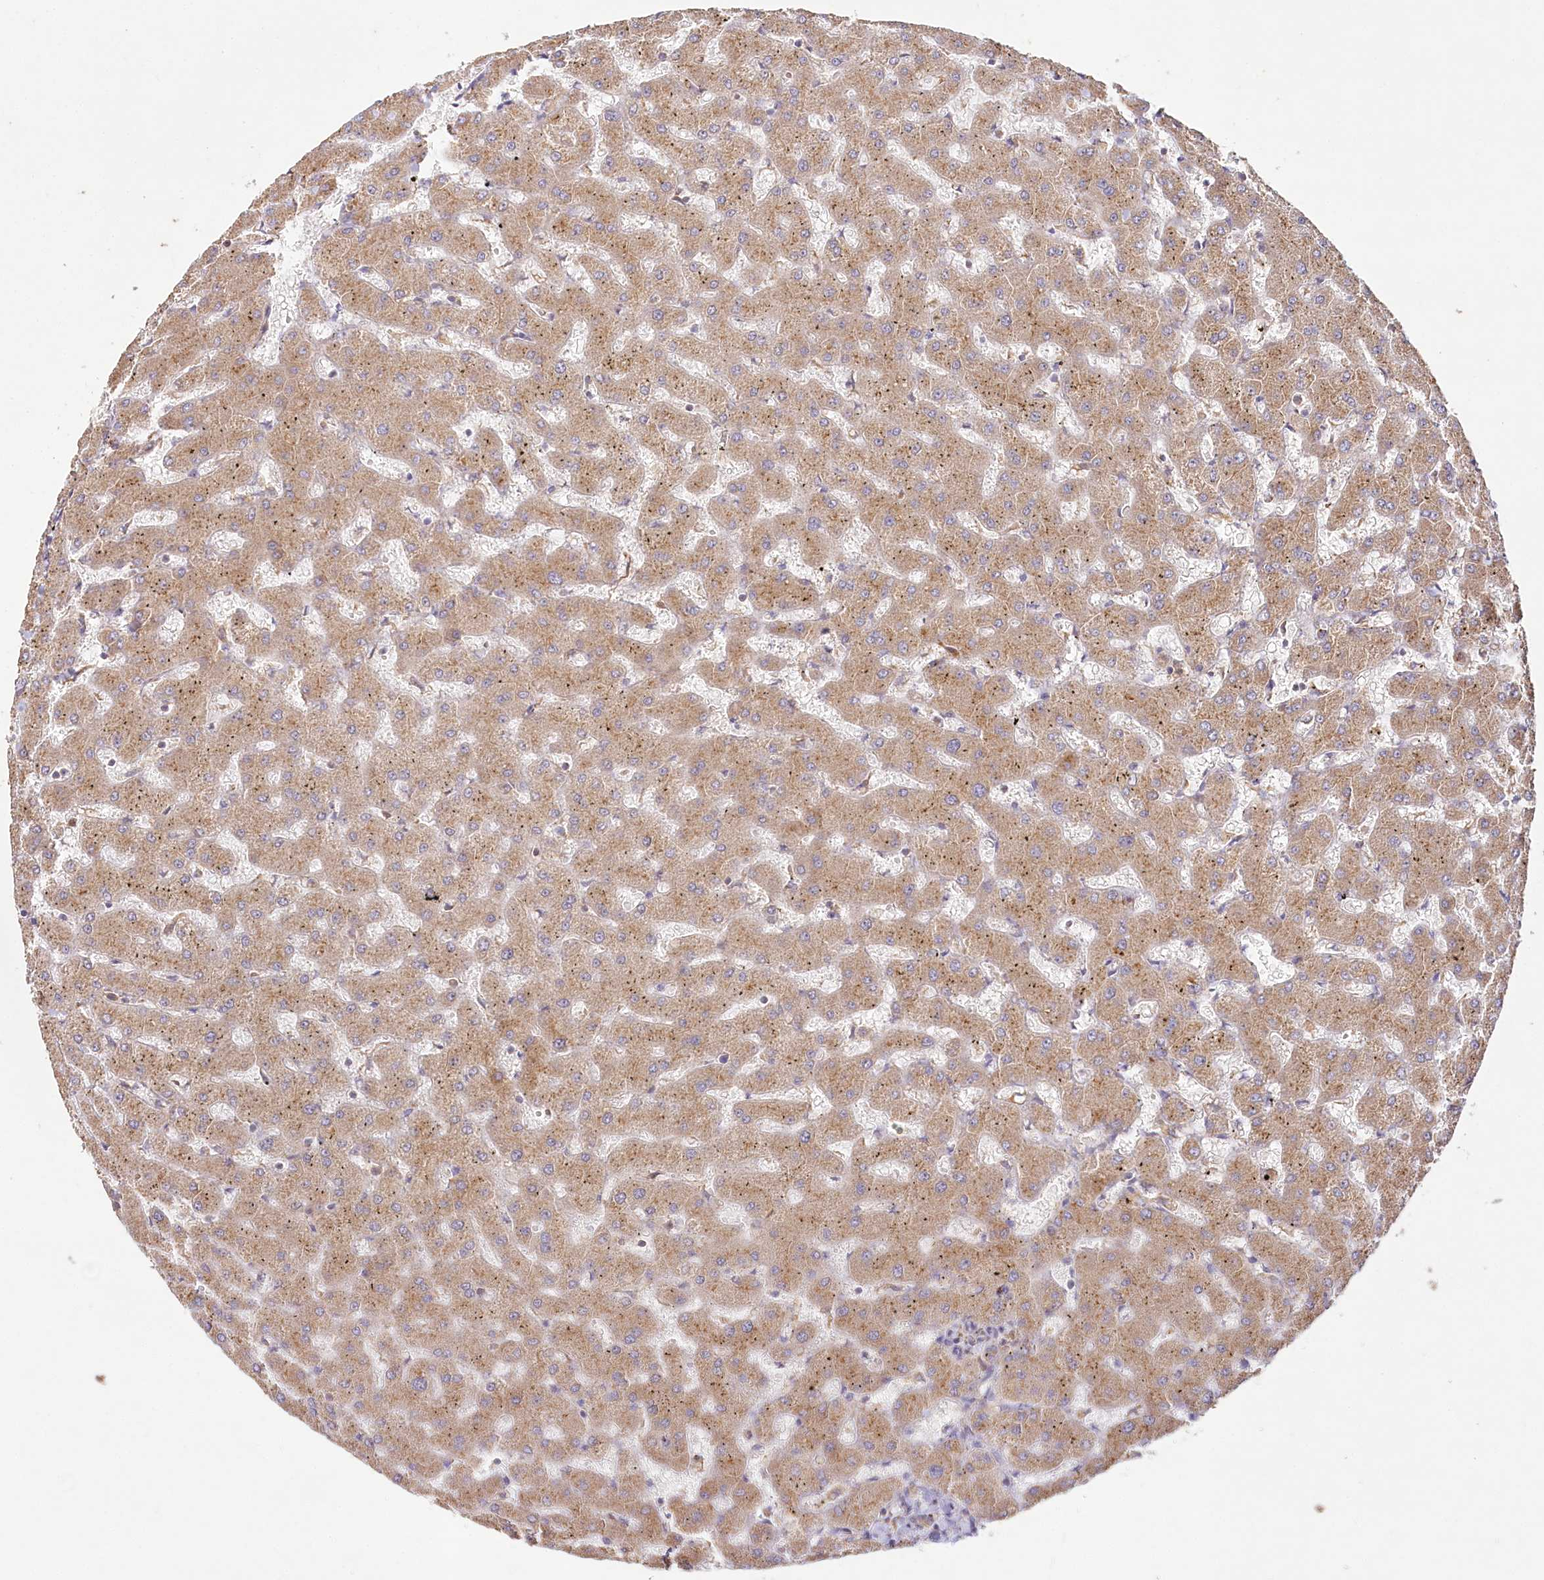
{"staining": {"intensity": "weak", "quantity": ">75%", "location": "cytoplasmic/membranous"}, "tissue": "liver", "cell_type": "Cholangiocytes", "image_type": "normal", "snomed": [{"axis": "morphology", "description": "Normal tissue, NOS"}, {"axis": "topography", "description": "Liver"}], "caption": "DAB (3,3'-diaminobenzidine) immunohistochemical staining of normal human liver exhibits weak cytoplasmic/membranous protein expression in about >75% of cholangiocytes.", "gene": "DMXL1", "patient": {"sex": "female", "age": 63}}